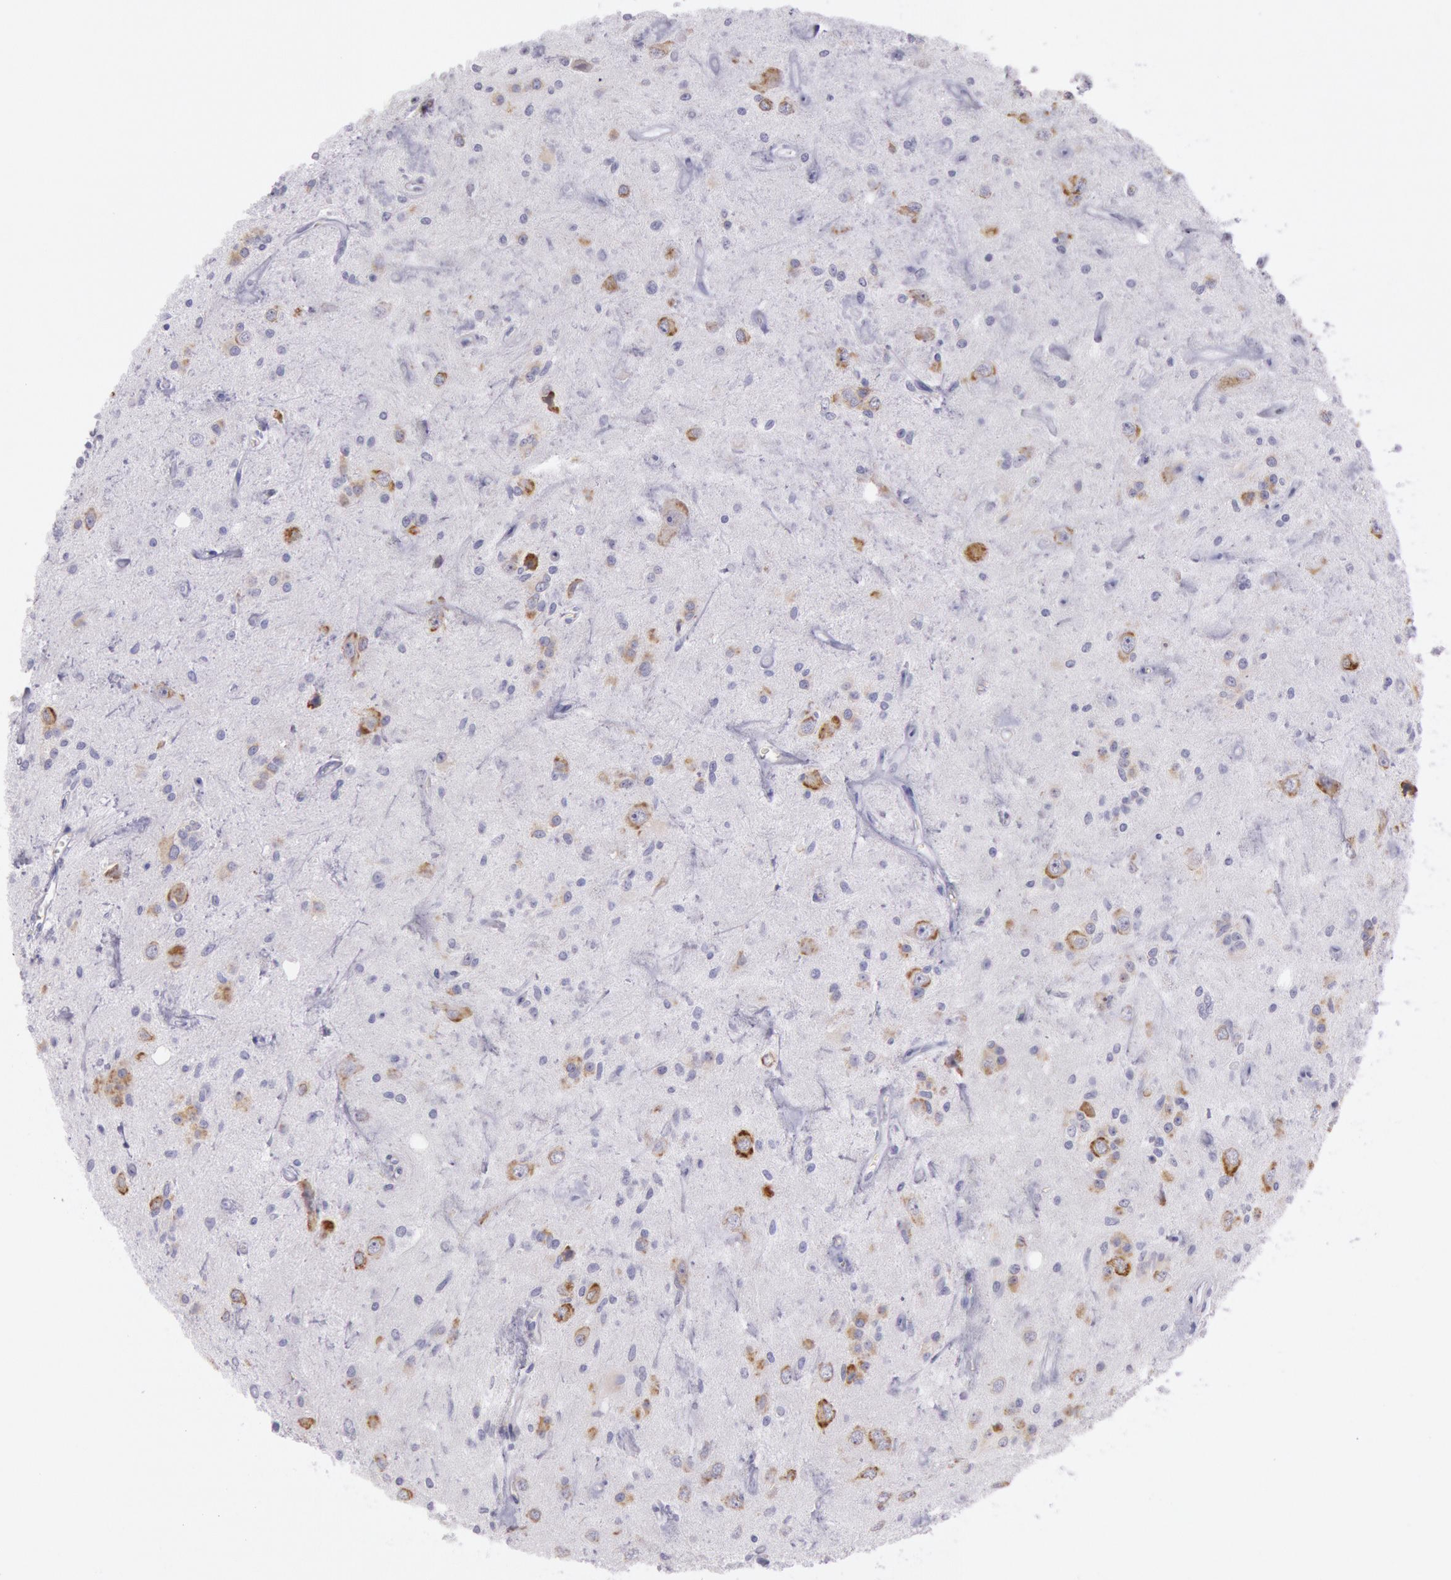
{"staining": {"intensity": "moderate", "quantity": "25%-75%", "location": "cytoplasmic/membranous"}, "tissue": "glioma", "cell_type": "Tumor cells", "image_type": "cancer", "snomed": [{"axis": "morphology", "description": "Glioma, malignant, Low grade"}, {"axis": "topography", "description": "Brain"}], "caption": "Approximately 25%-75% of tumor cells in glioma display moderate cytoplasmic/membranous protein positivity as visualized by brown immunohistochemical staining.", "gene": "CIDEB", "patient": {"sex": "female", "age": 15}}